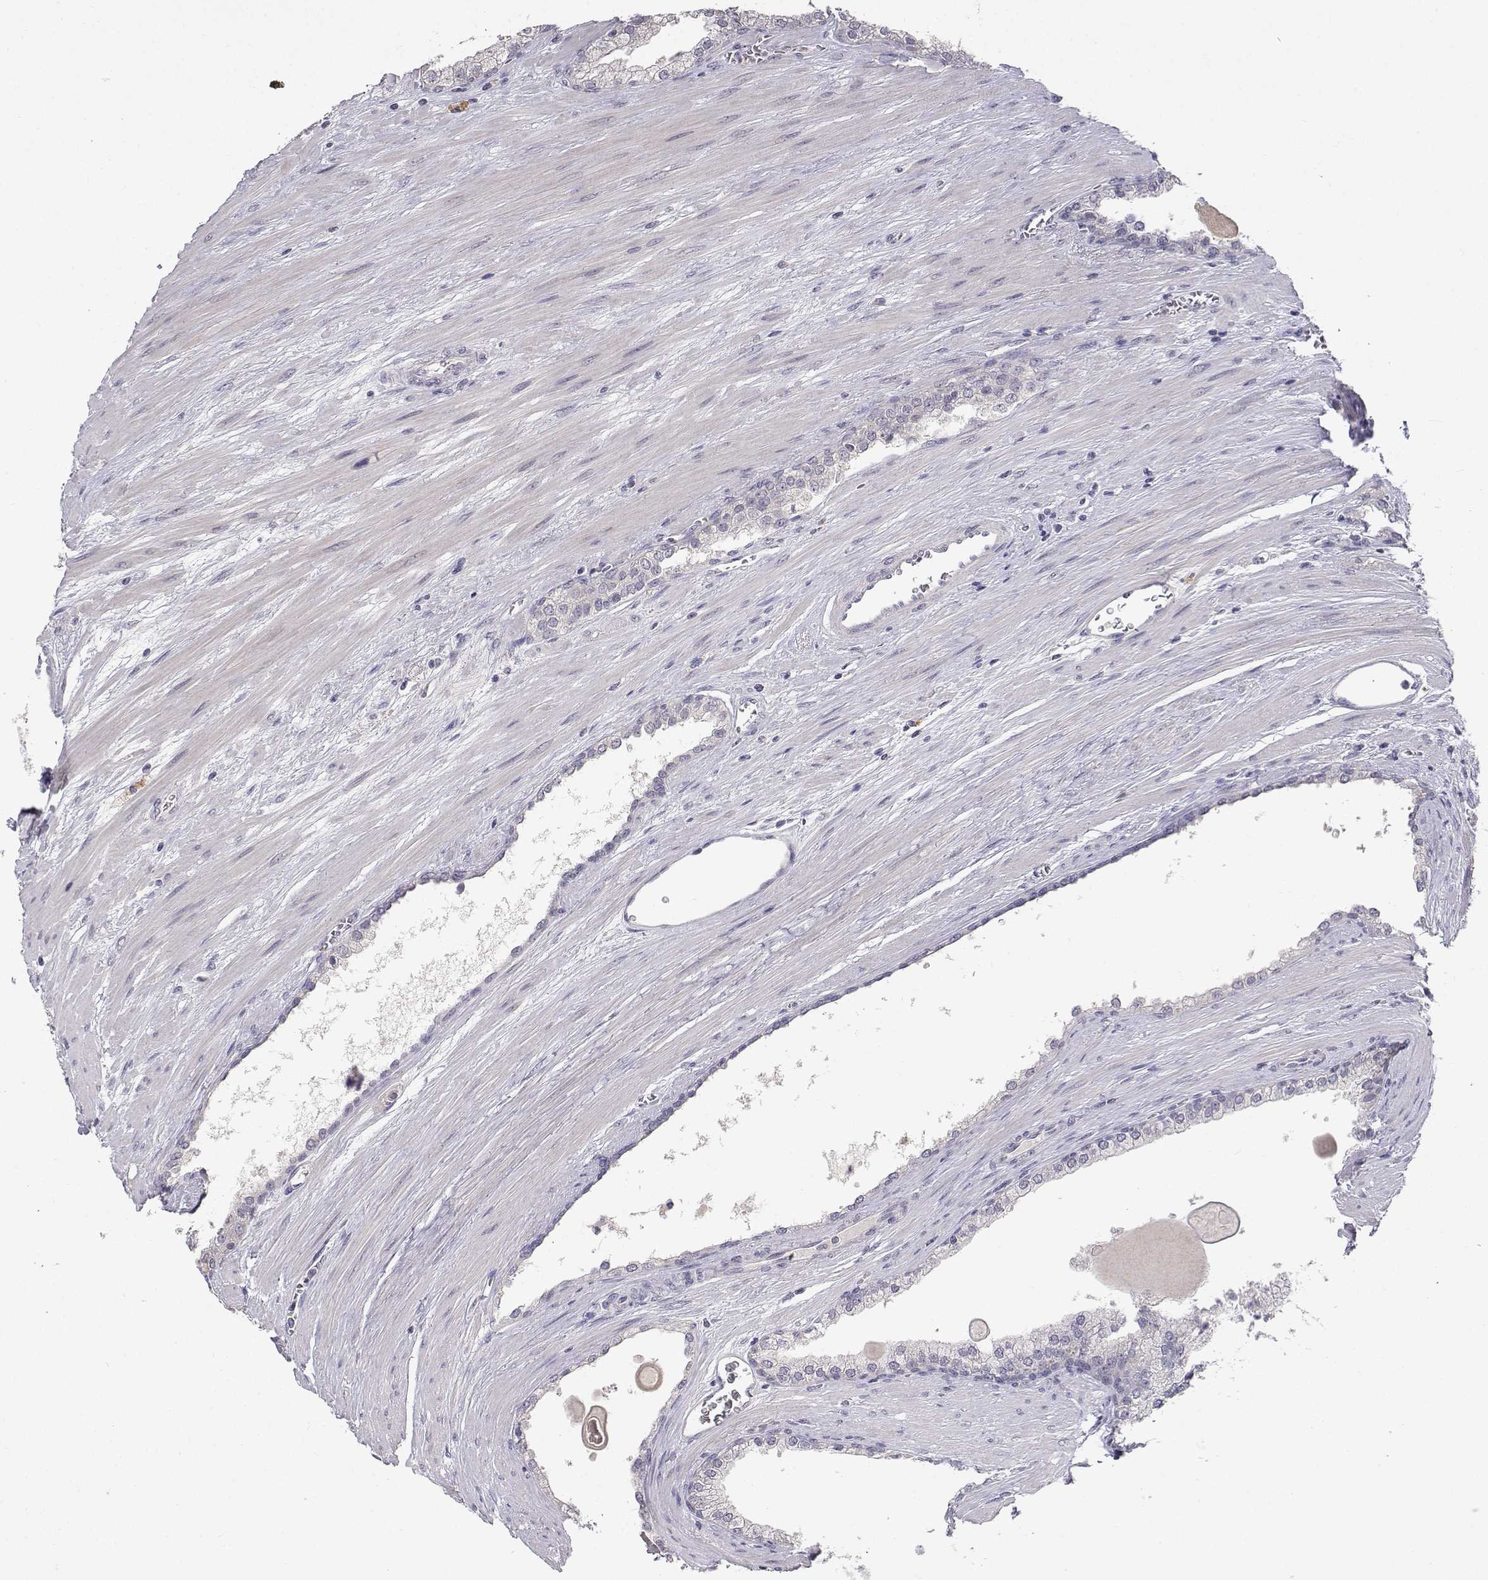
{"staining": {"intensity": "negative", "quantity": "none", "location": "none"}, "tissue": "prostate cancer", "cell_type": "Tumor cells", "image_type": "cancer", "snomed": [{"axis": "morphology", "description": "Adenocarcinoma, NOS"}, {"axis": "topography", "description": "Prostate"}], "caption": "Tumor cells show no significant staining in prostate cancer.", "gene": "SLC6A3", "patient": {"sex": "male", "age": 67}}